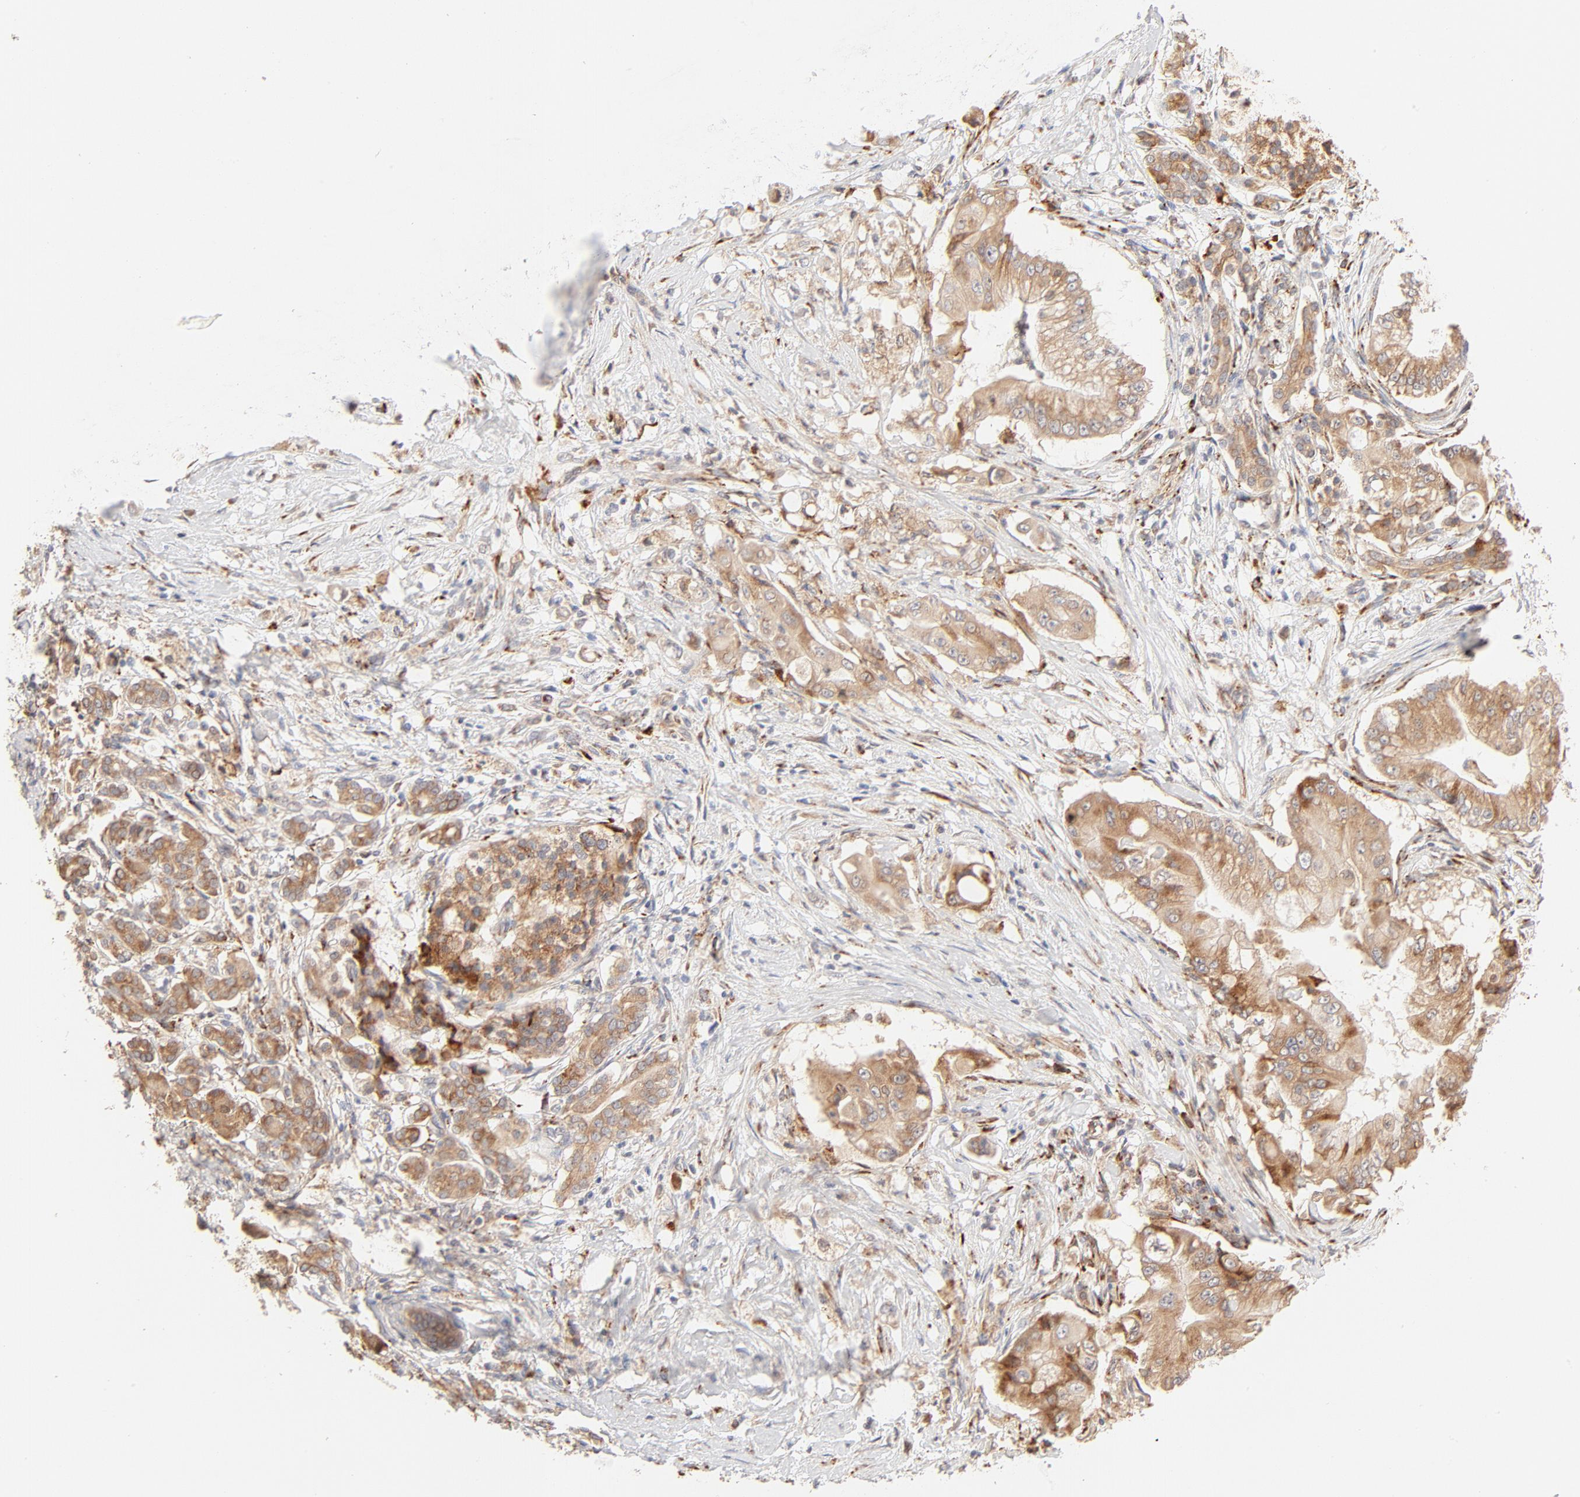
{"staining": {"intensity": "strong", "quantity": ">75%", "location": "cytoplasmic/membranous"}, "tissue": "pancreatic cancer", "cell_type": "Tumor cells", "image_type": "cancer", "snomed": [{"axis": "morphology", "description": "Adenocarcinoma, NOS"}, {"axis": "topography", "description": "Pancreas"}], "caption": "Immunohistochemical staining of human pancreatic adenocarcinoma demonstrates strong cytoplasmic/membranous protein staining in about >75% of tumor cells.", "gene": "PARP12", "patient": {"sex": "male", "age": 62}}